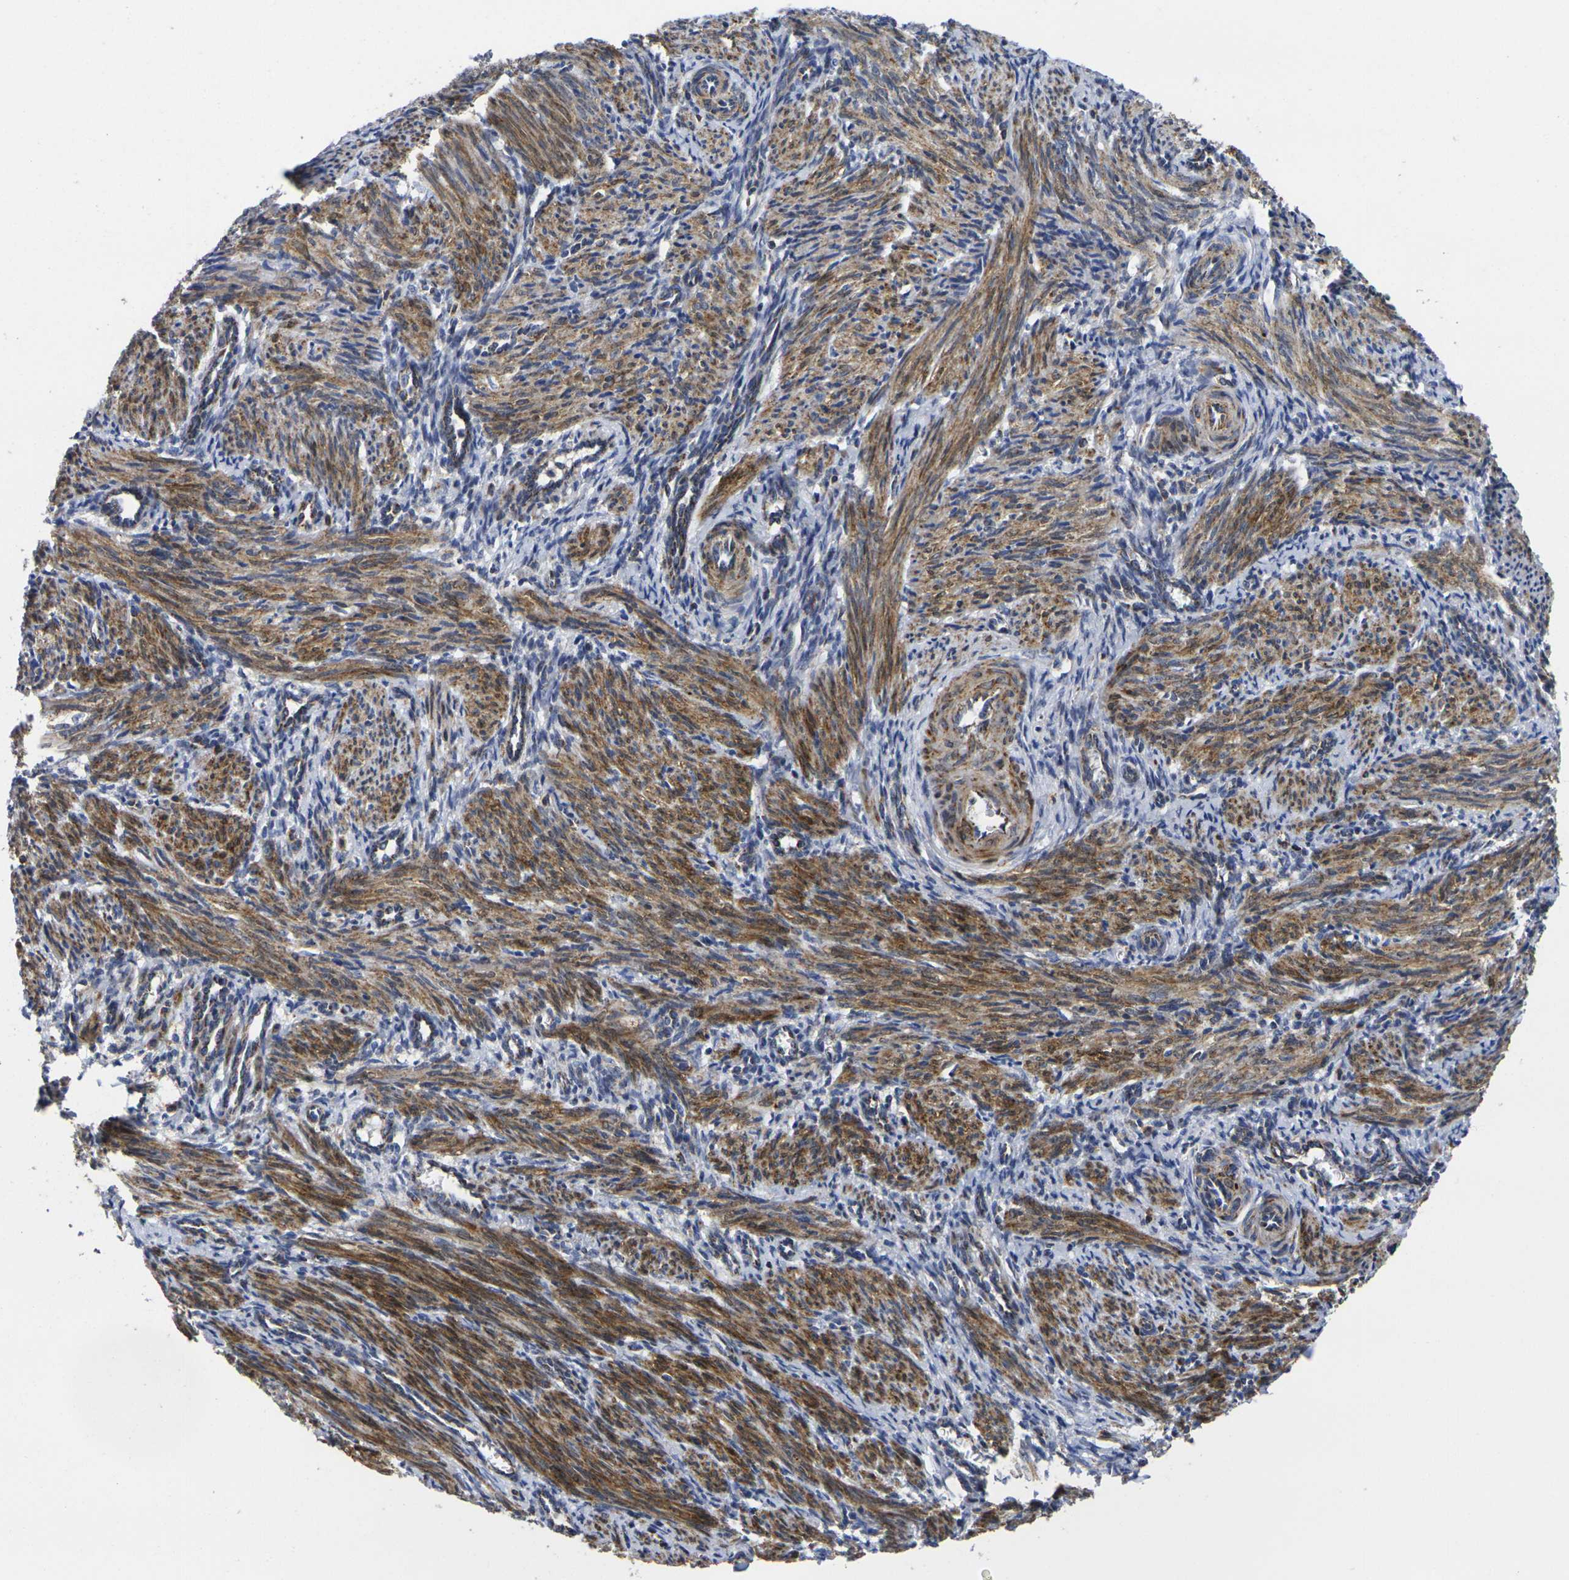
{"staining": {"intensity": "strong", "quantity": ">75%", "location": "cytoplasmic/membranous"}, "tissue": "smooth muscle", "cell_type": "Smooth muscle cells", "image_type": "normal", "snomed": [{"axis": "morphology", "description": "Normal tissue, NOS"}, {"axis": "topography", "description": "Endometrium"}], "caption": "This image displays IHC staining of unremarkable smooth muscle, with high strong cytoplasmic/membranous expression in approximately >75% of smooth muscle cells.", "gene": "P2RY11", "patient": {"sex": "female", "age": 33}}